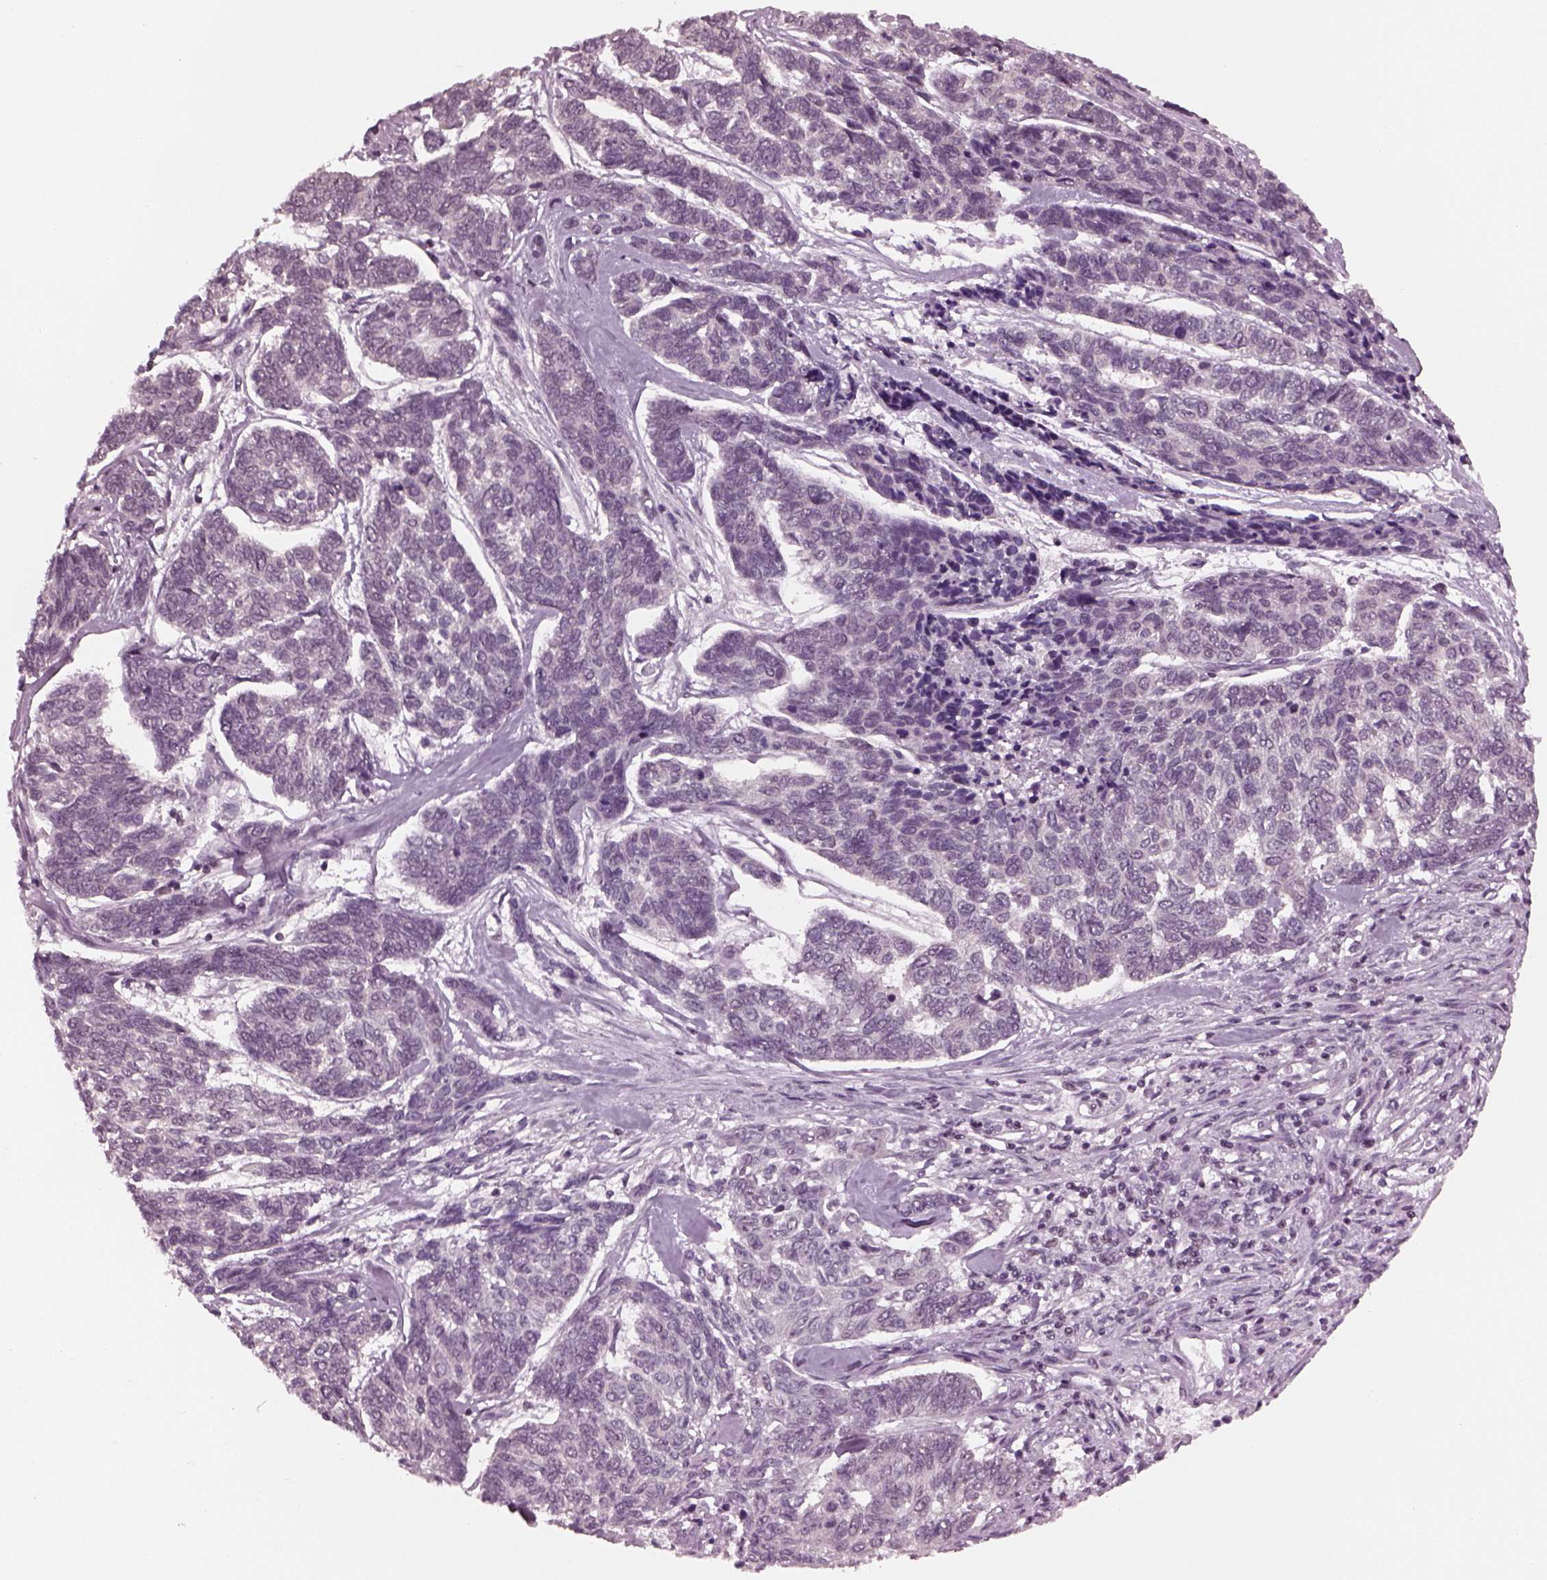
{"staining": {"intensity": "negative", "quantity": "none", "location": "none"}, "tissue": "skin cancer", "cell_type": "Tumor cells", "image_type": "cancer", "snomed": [{"axis": "morphology", "description": "Basal cell carcinoma"}, {"axis": "topography", "description": "Skin"}], "caption": "This photomicrograph is of skin cancer stained with immunohistochemistry to label a protein in brown with the nuclei are counter-stained blue. There is no staining in tumor cells.", "gene": "RUVBL2", "patient": {"sex": "female", "age": 65}}